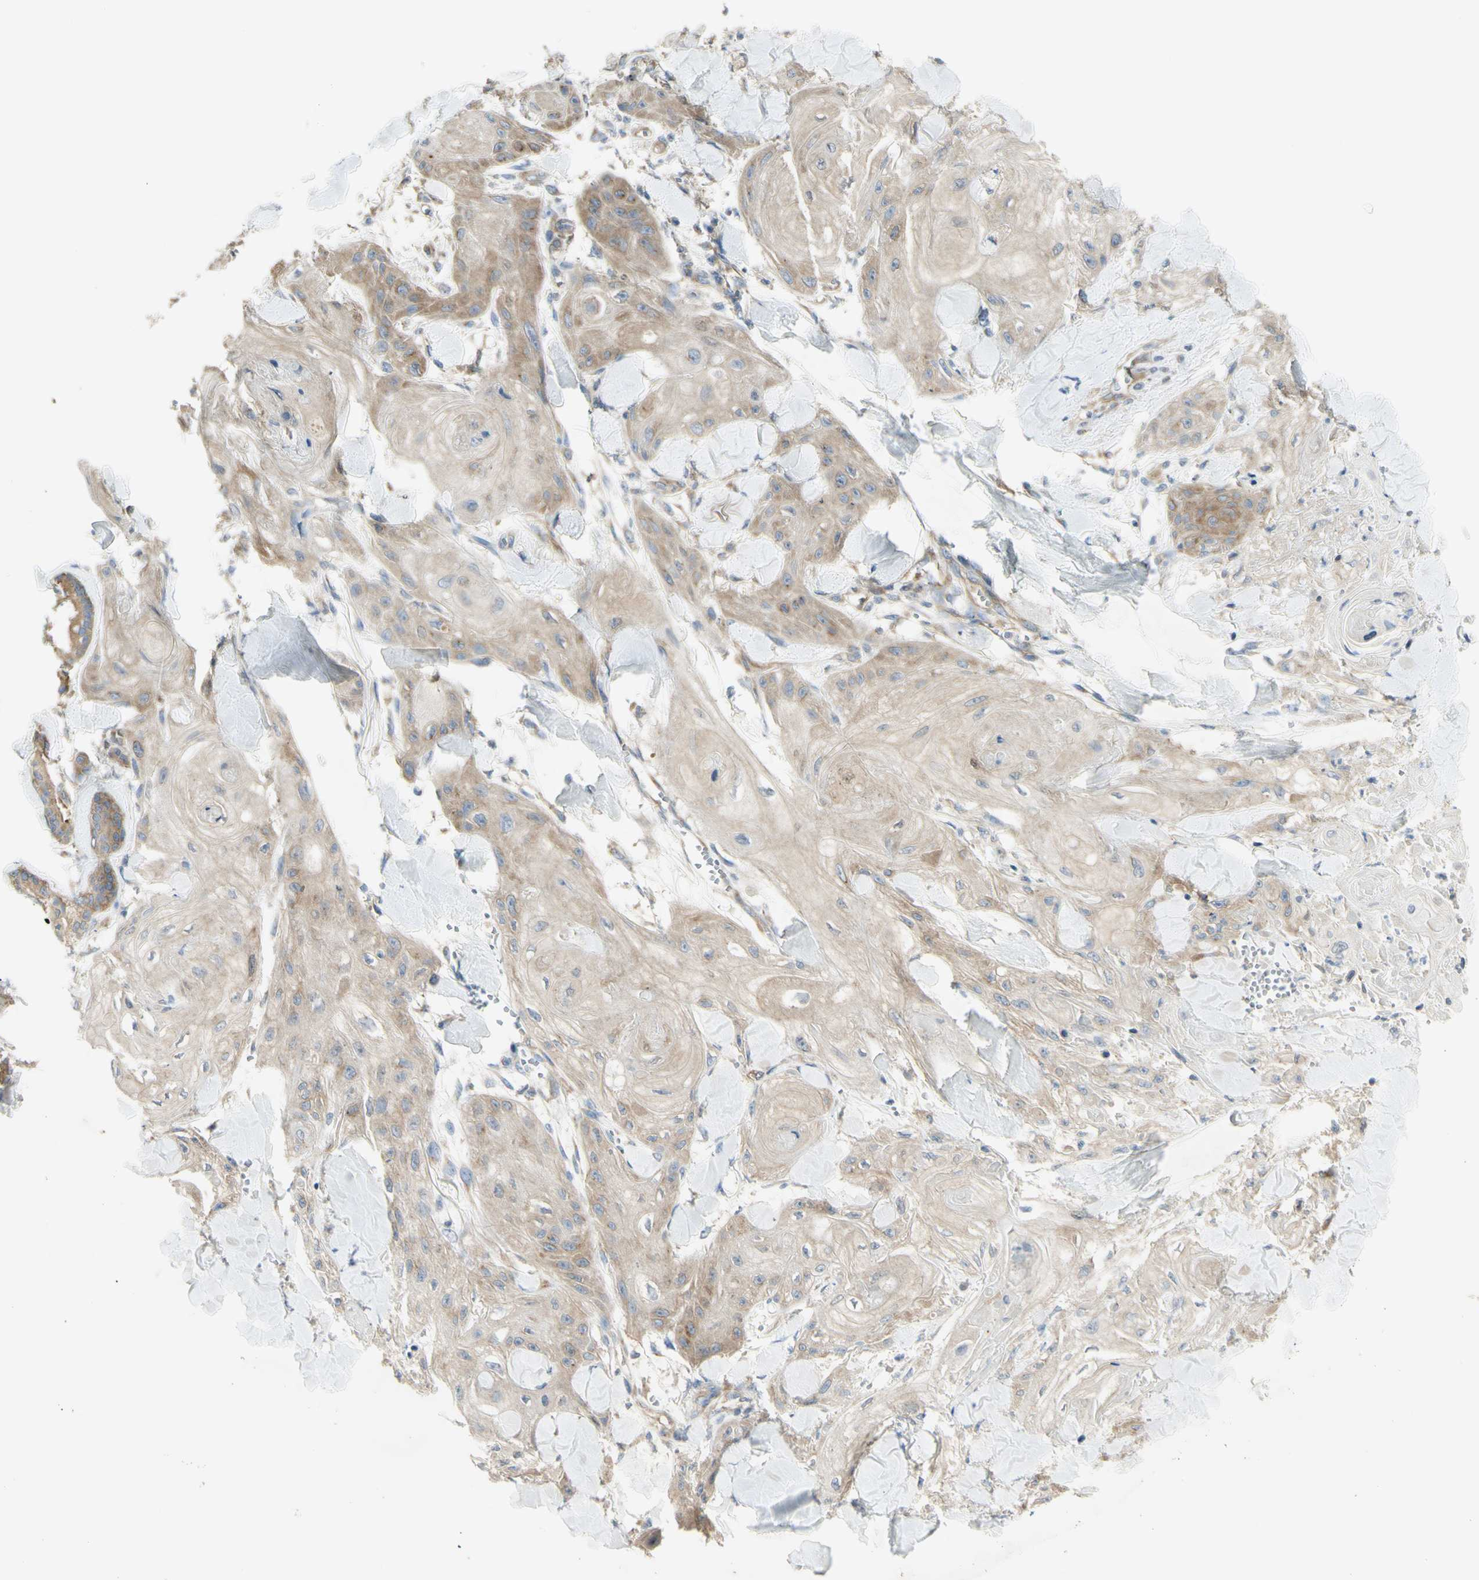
{"staining": {"intensity": "moderate", "quantity": "<25%", "location": "cytoplasmic/membranous"}, "tissue": "skin cancer", "cell_type": "Tumor cells", "image_type": "cancer", "snomed": [{"axis": "morphology", "description": "Squamous cell carcinoma, NOS"}, {"axis": "topography", "description": "Skin"}], "caption": "Moderate cytoplasmic/membranous staining is seen in about <25% of tumor cells in squamous cell carcinoma (skin).", "gene": "DYNC1H1", "patient": {"sex": "male", "age": 74}}